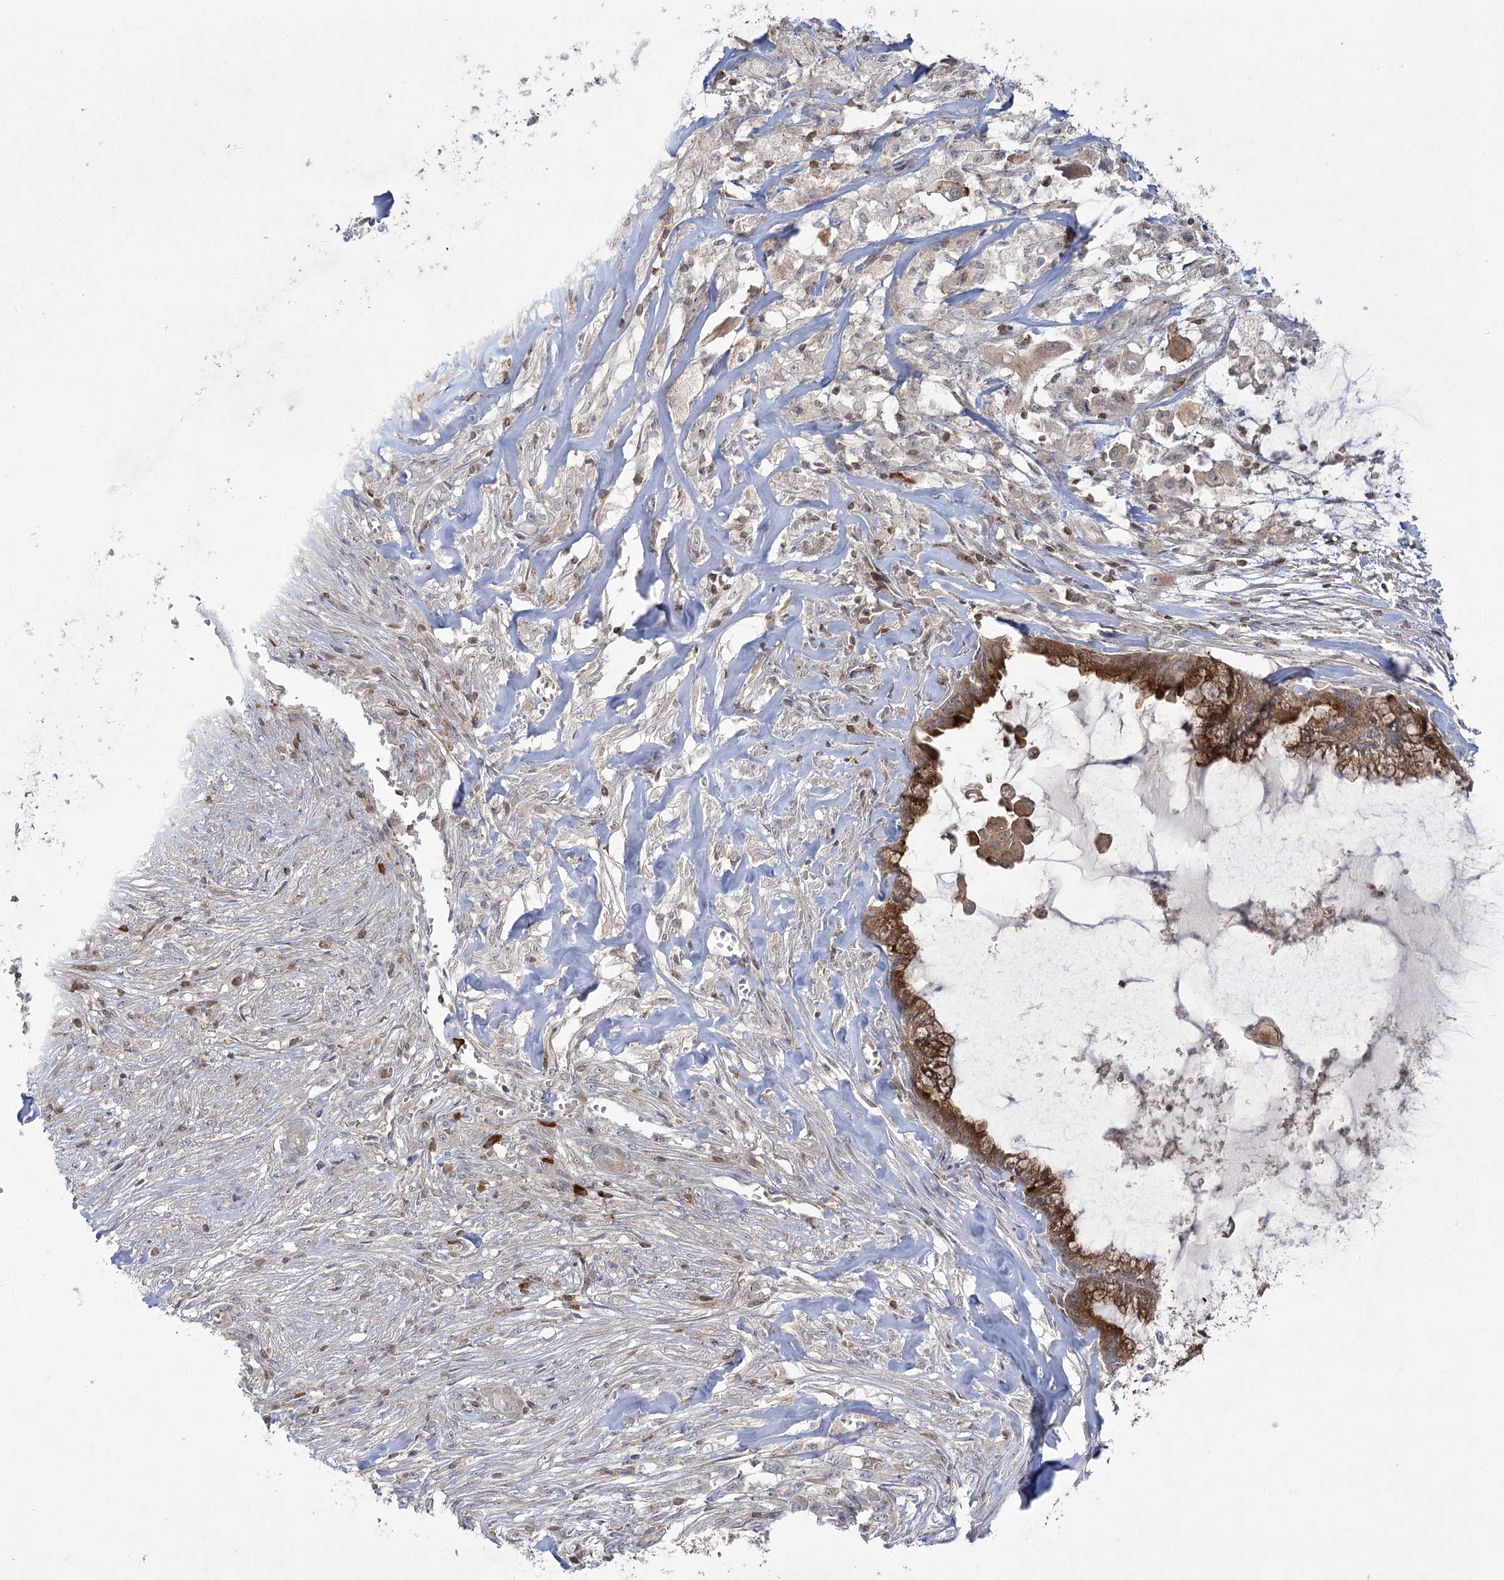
{"staining": {"intensity": "moderate", "quantity": ">75%", "location": "cytoplasmic/membranous"}, "tissue": "endometrial cancer", "cell_type": "Tumor cells", "image_type": "cancer", "snomed": [{"axis": "morphology", "description": "Adenocarcinoma, NOS"}, {"axis": "topography", "description": "Endometrium"}], "caption": "IHC (DAB (3,3'-diaminobenzidine)) staining of human endometrial adenocarcinoma displays moderate cytoplasmic/membranous protein expression in about >75% of tumor cells.", "gene": "SYTL1", "patient": {"sex": "female", "age": 86}}